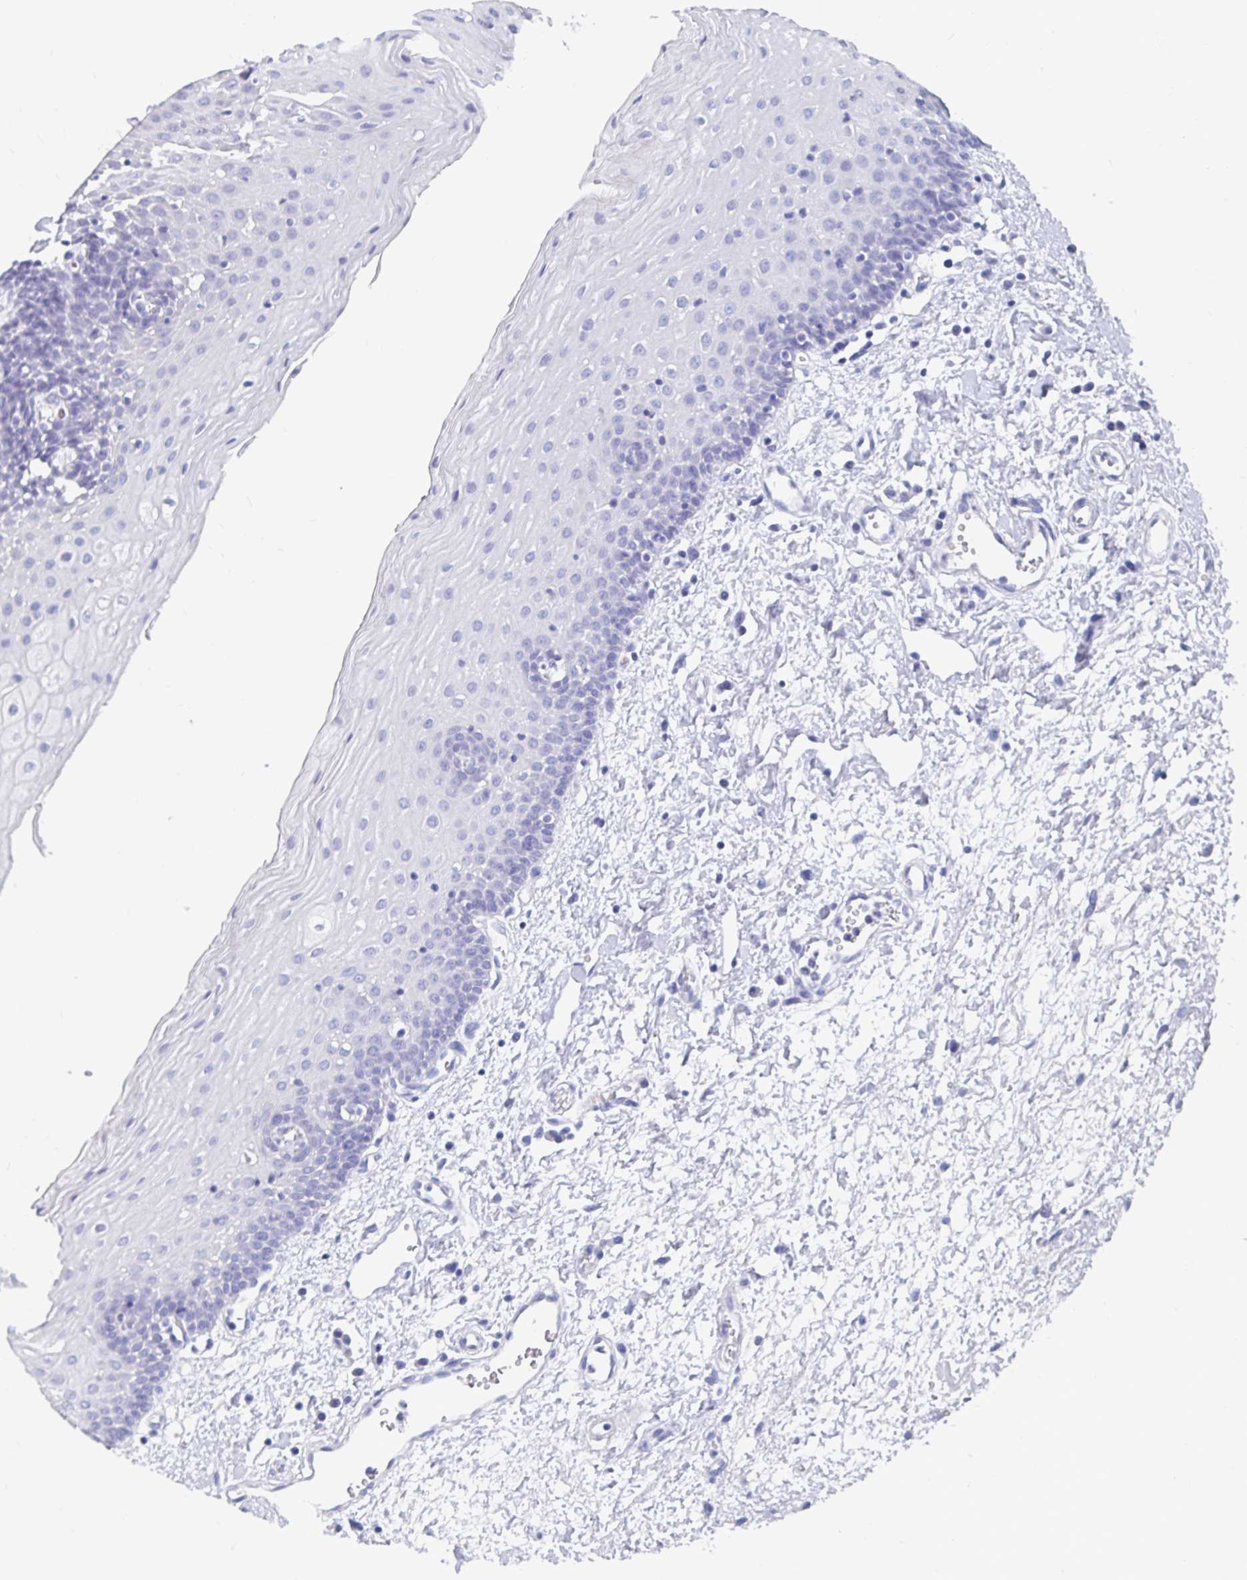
{"staining": {"intensity": "negative", "quantity": "none", "location": "none"}, "tissue": "oral mucosa", "cell_type": "Squamous epithelial cells", "image_type": "normal", "snomed": [{"axis": "morphology", "description": "Normal tissue, NOS"}, {"axis": "topography", "description": "Oral tissue"}], "caption": "Human oral mucosa stained for a protein using immunohistochemistry reveals no expression in squamous epithelial cells.", "gene": "CFAP69", "patient": {"sex": "female", "age": 43}}